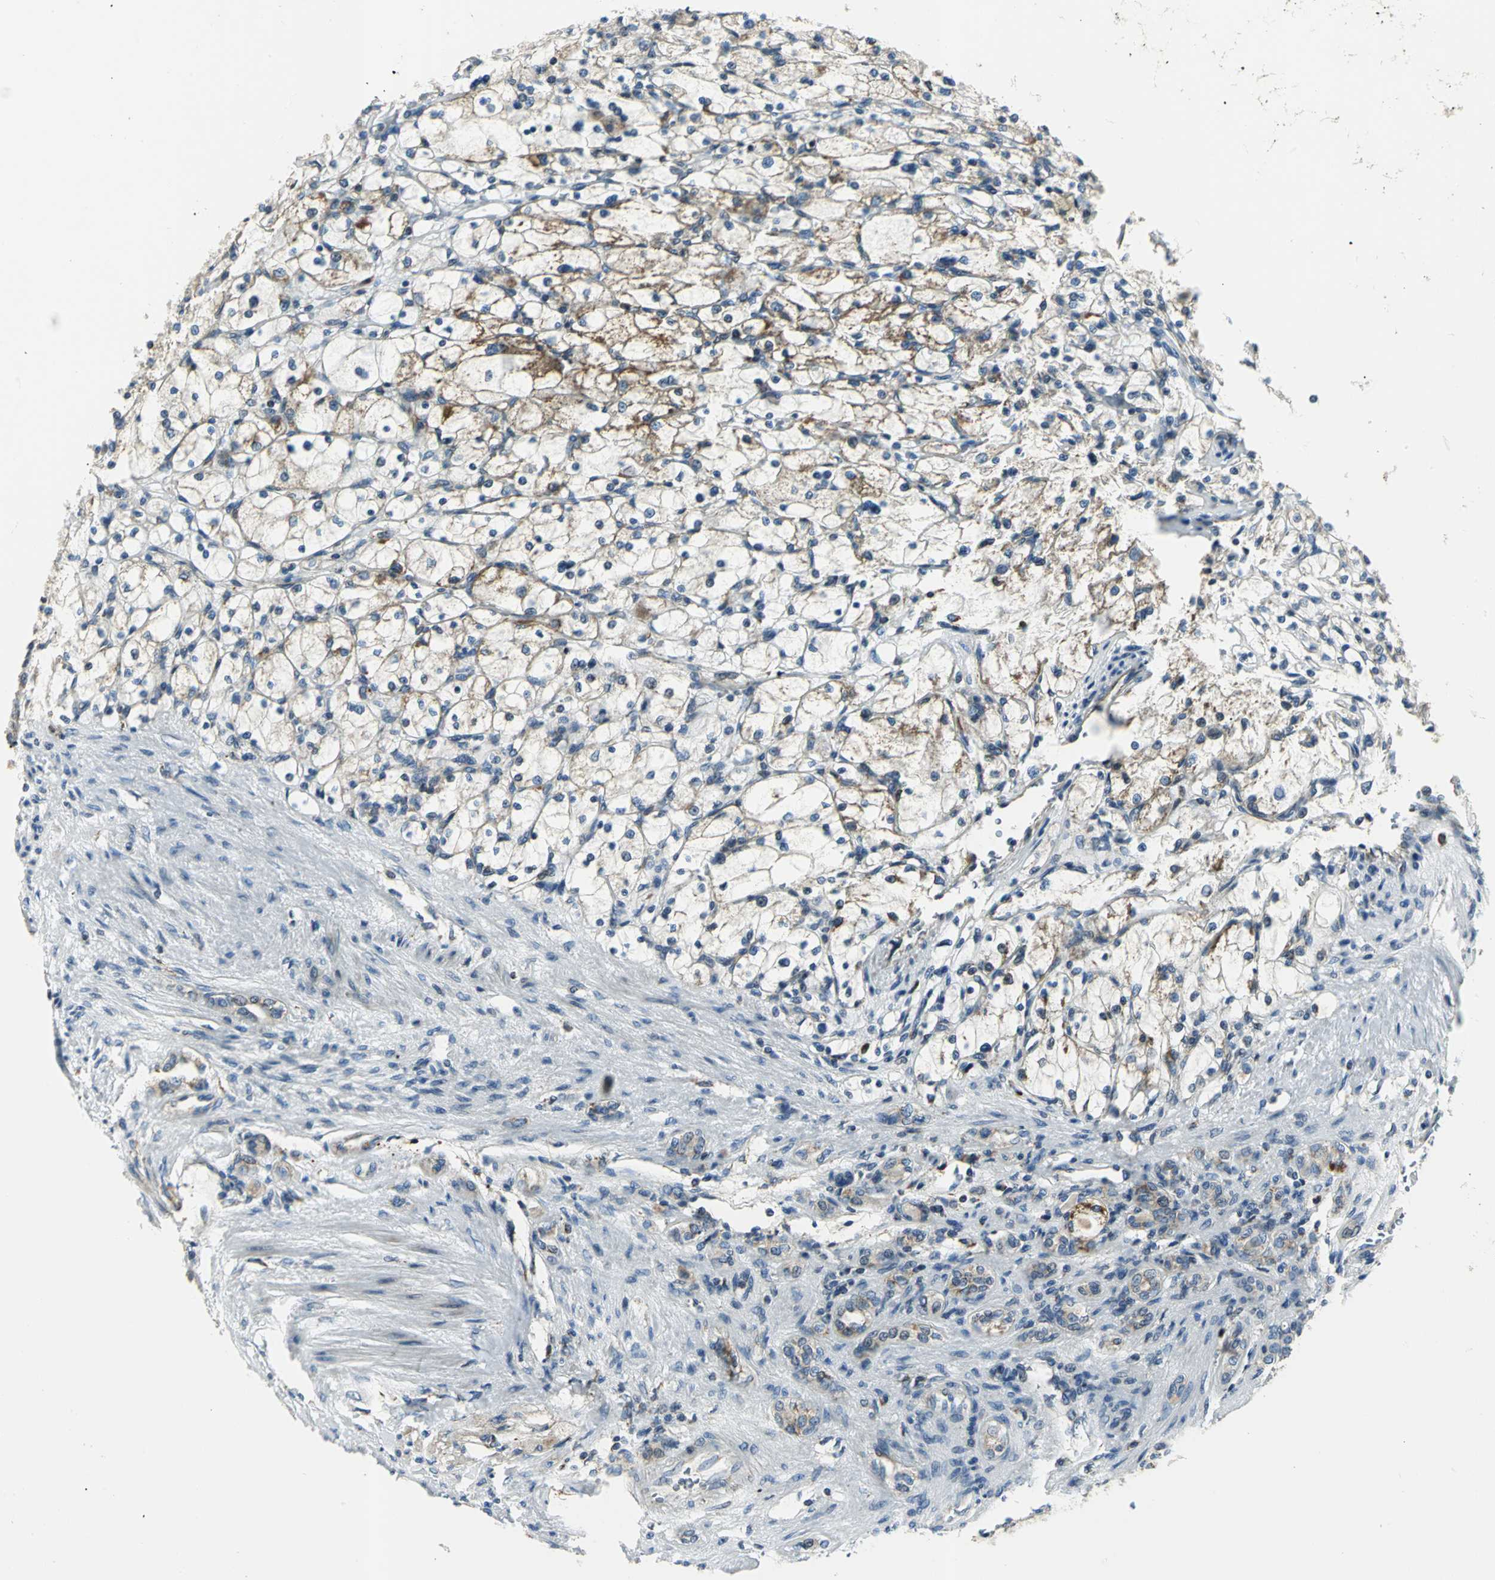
{"staining": {"intensity": "weak", "quantity": "25%-75%", "location": "cytoplasmic/membranous"}, "tissue": "renal cancer", "cell_type": "Tumor cells", "image_type": "cancer", "snomed": [{"axis": "morphology", "description": "Adenocarcinoma, NOS"}, {"axis": "topography", "description": "Kidney"}], "caption": "DAB (3,3'-diaminobenzidine) immunohistochemical staining of adenocarcinoma (renal) demonstrates weak cytoplasmic/membranous protein positivity in about 25%-75% of tumor cells.", "gene": "USP40", "patient": {"sex": "female", "age": 83}}